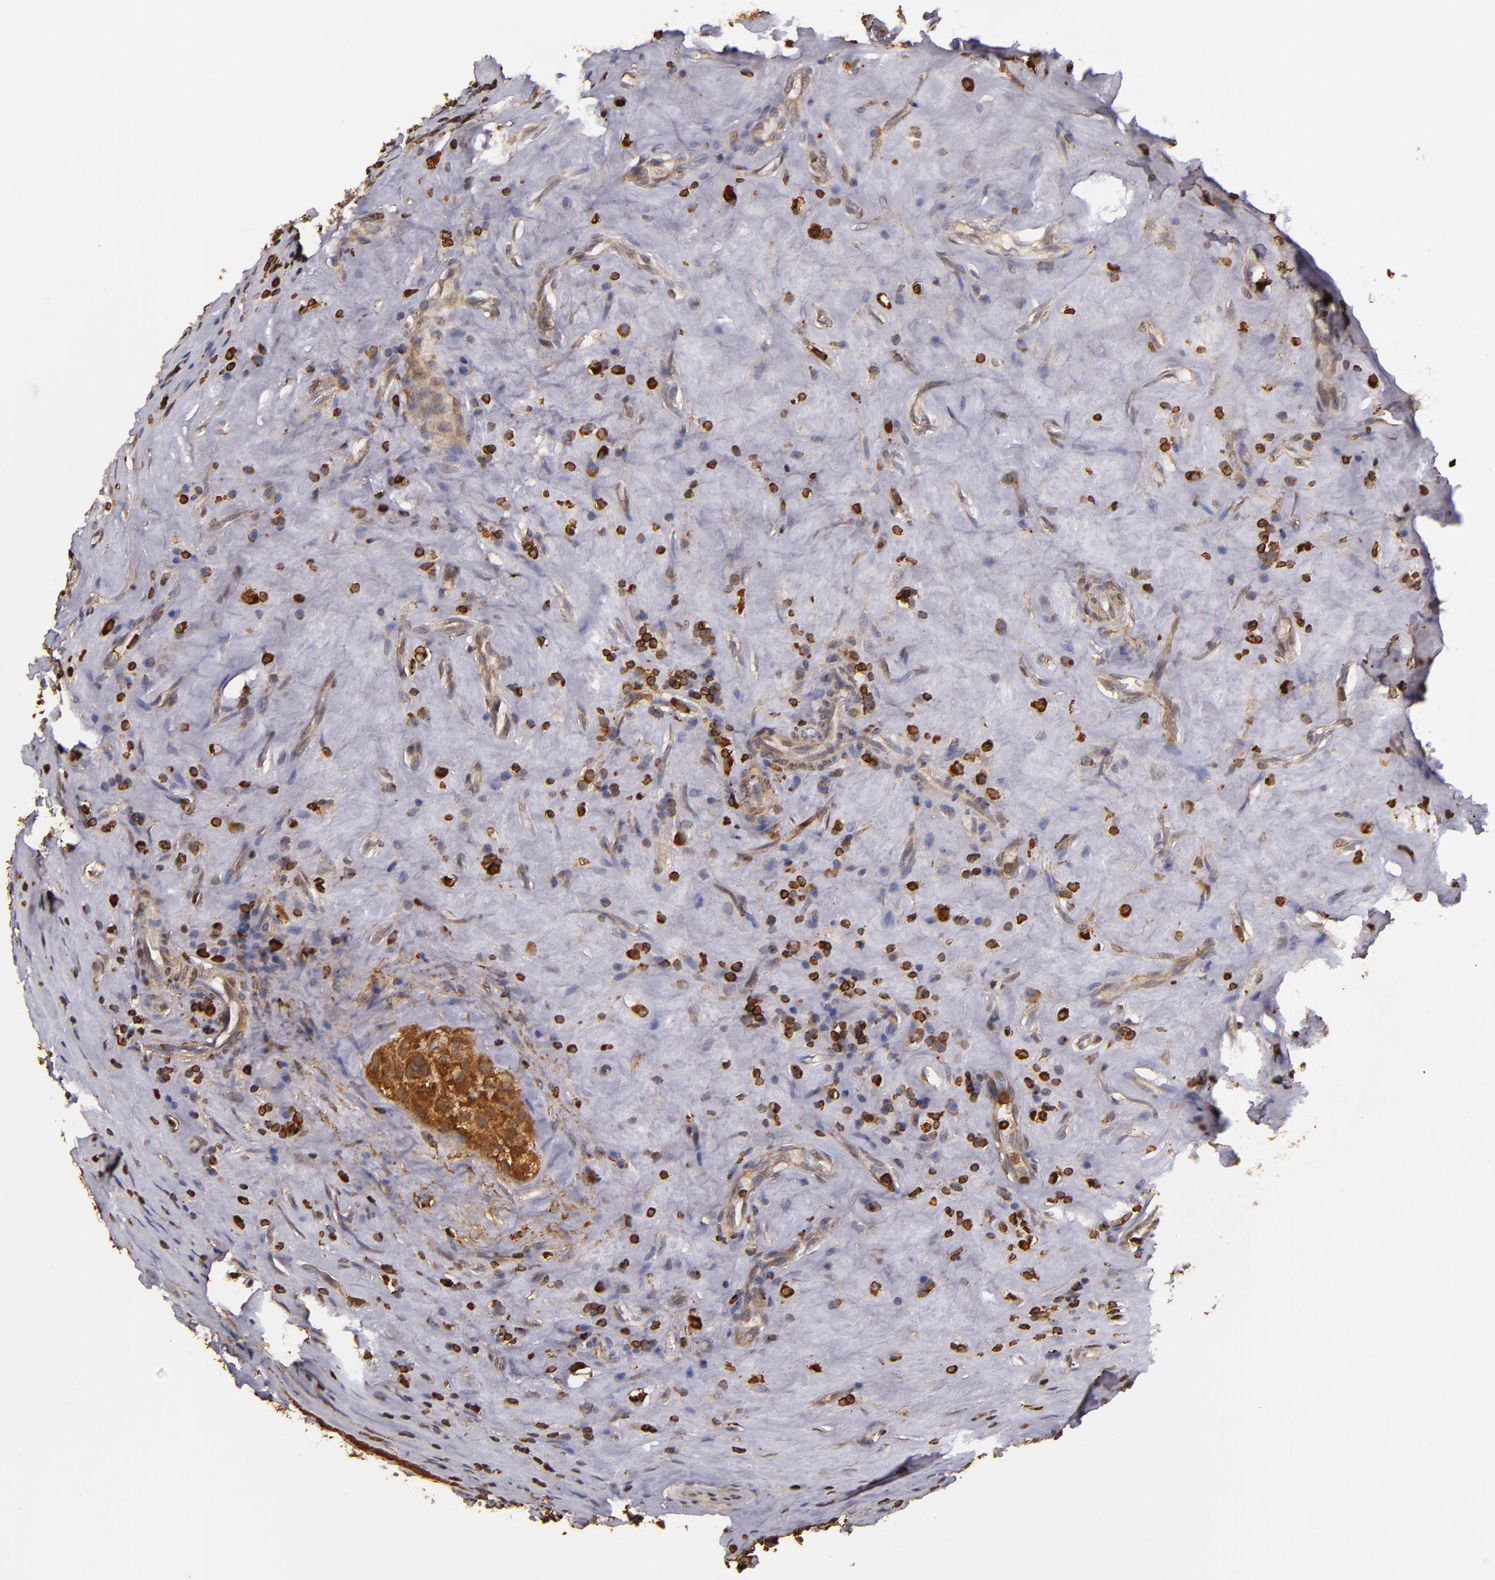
{"staining": {"intensity": "strong", "quantity": ">75%", "location": "cytoplasmic/membranous"}, "tissue": "testis cancer", "cell_type": "Tumor cells", "image_type": "cancer", "snomed": [{"axis": "morphology", "description": "Seminoma, NOS"}, {"axis": "topography", "description": "Testis"}], "caption": "A high amount of strong cytoplasmic/membranous positivity is appreciated in approximately >75% of tumor cells in testis seminoma tissue.", "gene": "SLC9A3R1", "patient": {"sex": "male", "age": 34}}